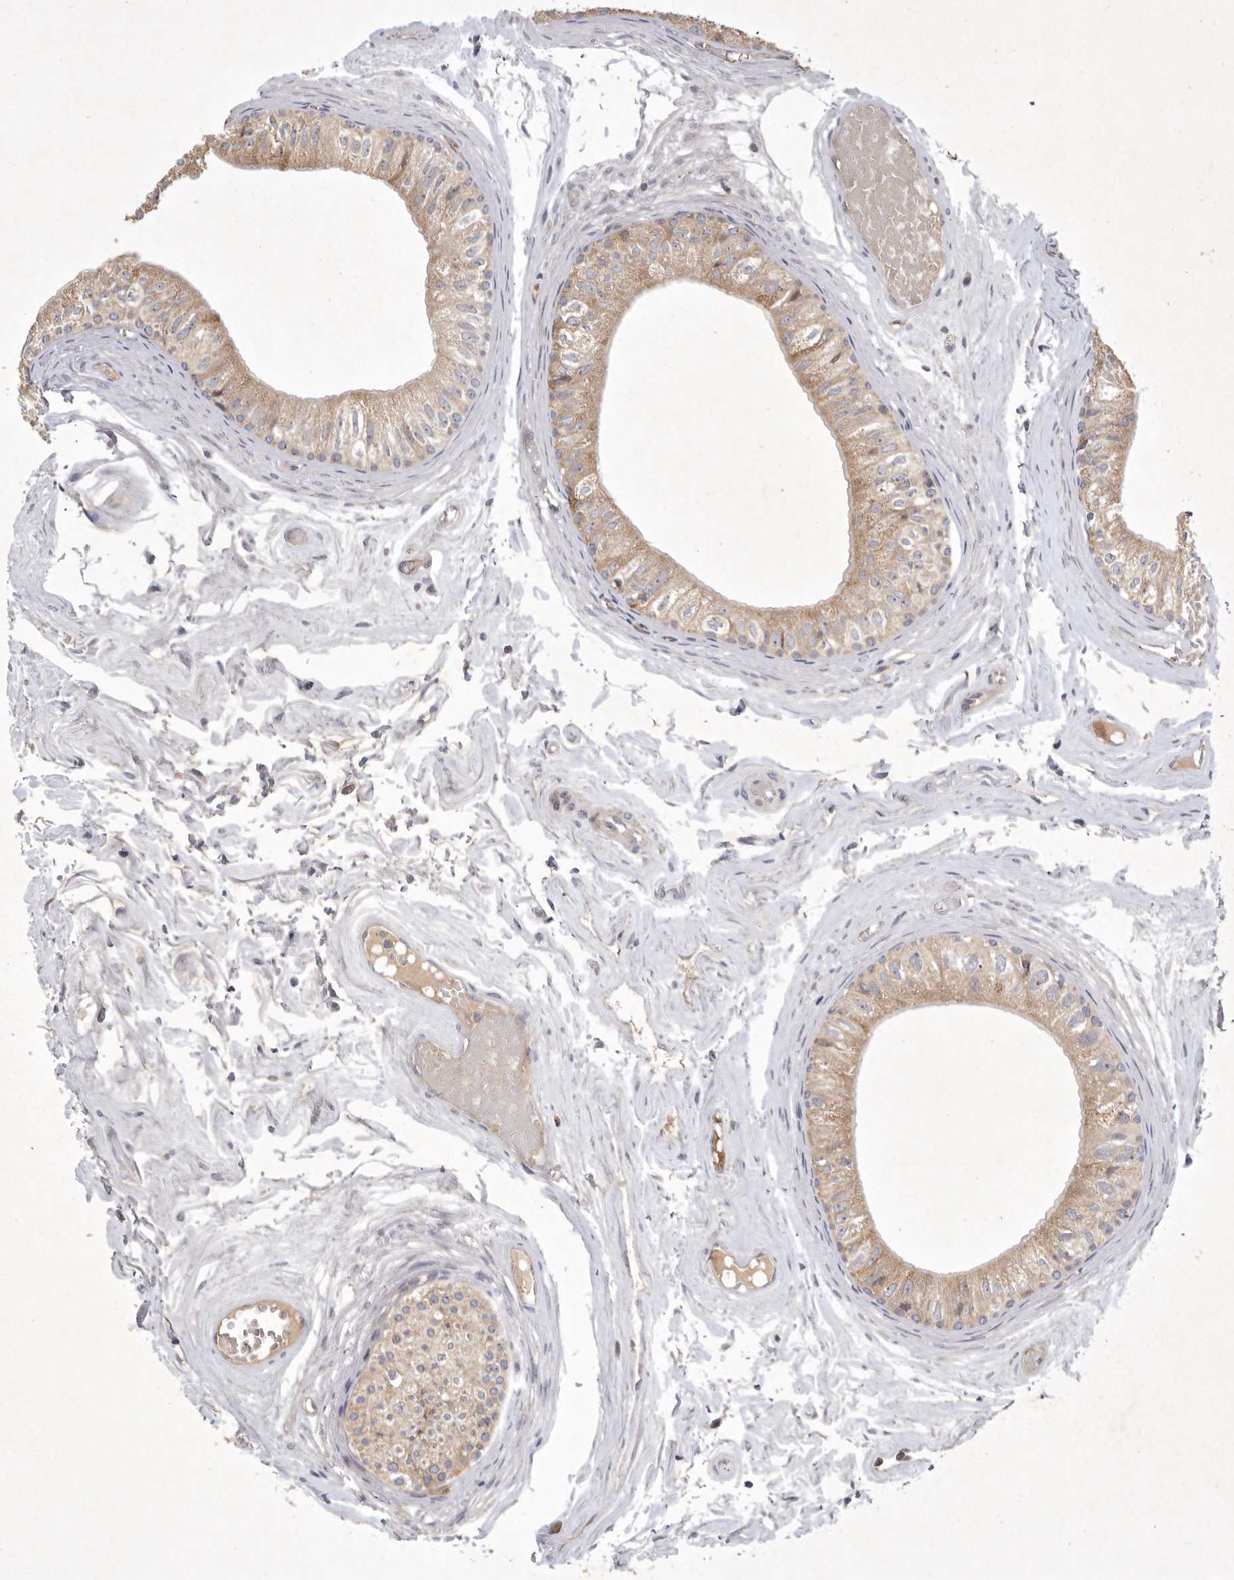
{"staining": {"intensity": "moderate", "quantity": ">75%", "location": "cytoplasmic/membranous"}, "tissue": "epididymis", "cell_type": "Glandular cells", "image_type": "normal", "snomed": [{"axis": "morphology", "description": "Normal tissue, NOS"}, {"axis": "topography", "description": "Epididymis"}], "caption": "Protein positivity by immunohistochemistry reveals moderate cytoplasmic/membranous expression in approximately >75% of glandular cells in unremarkable epididymis.", "gene": "KIF2B", "patient": {"sex": "male", "age": 79}}